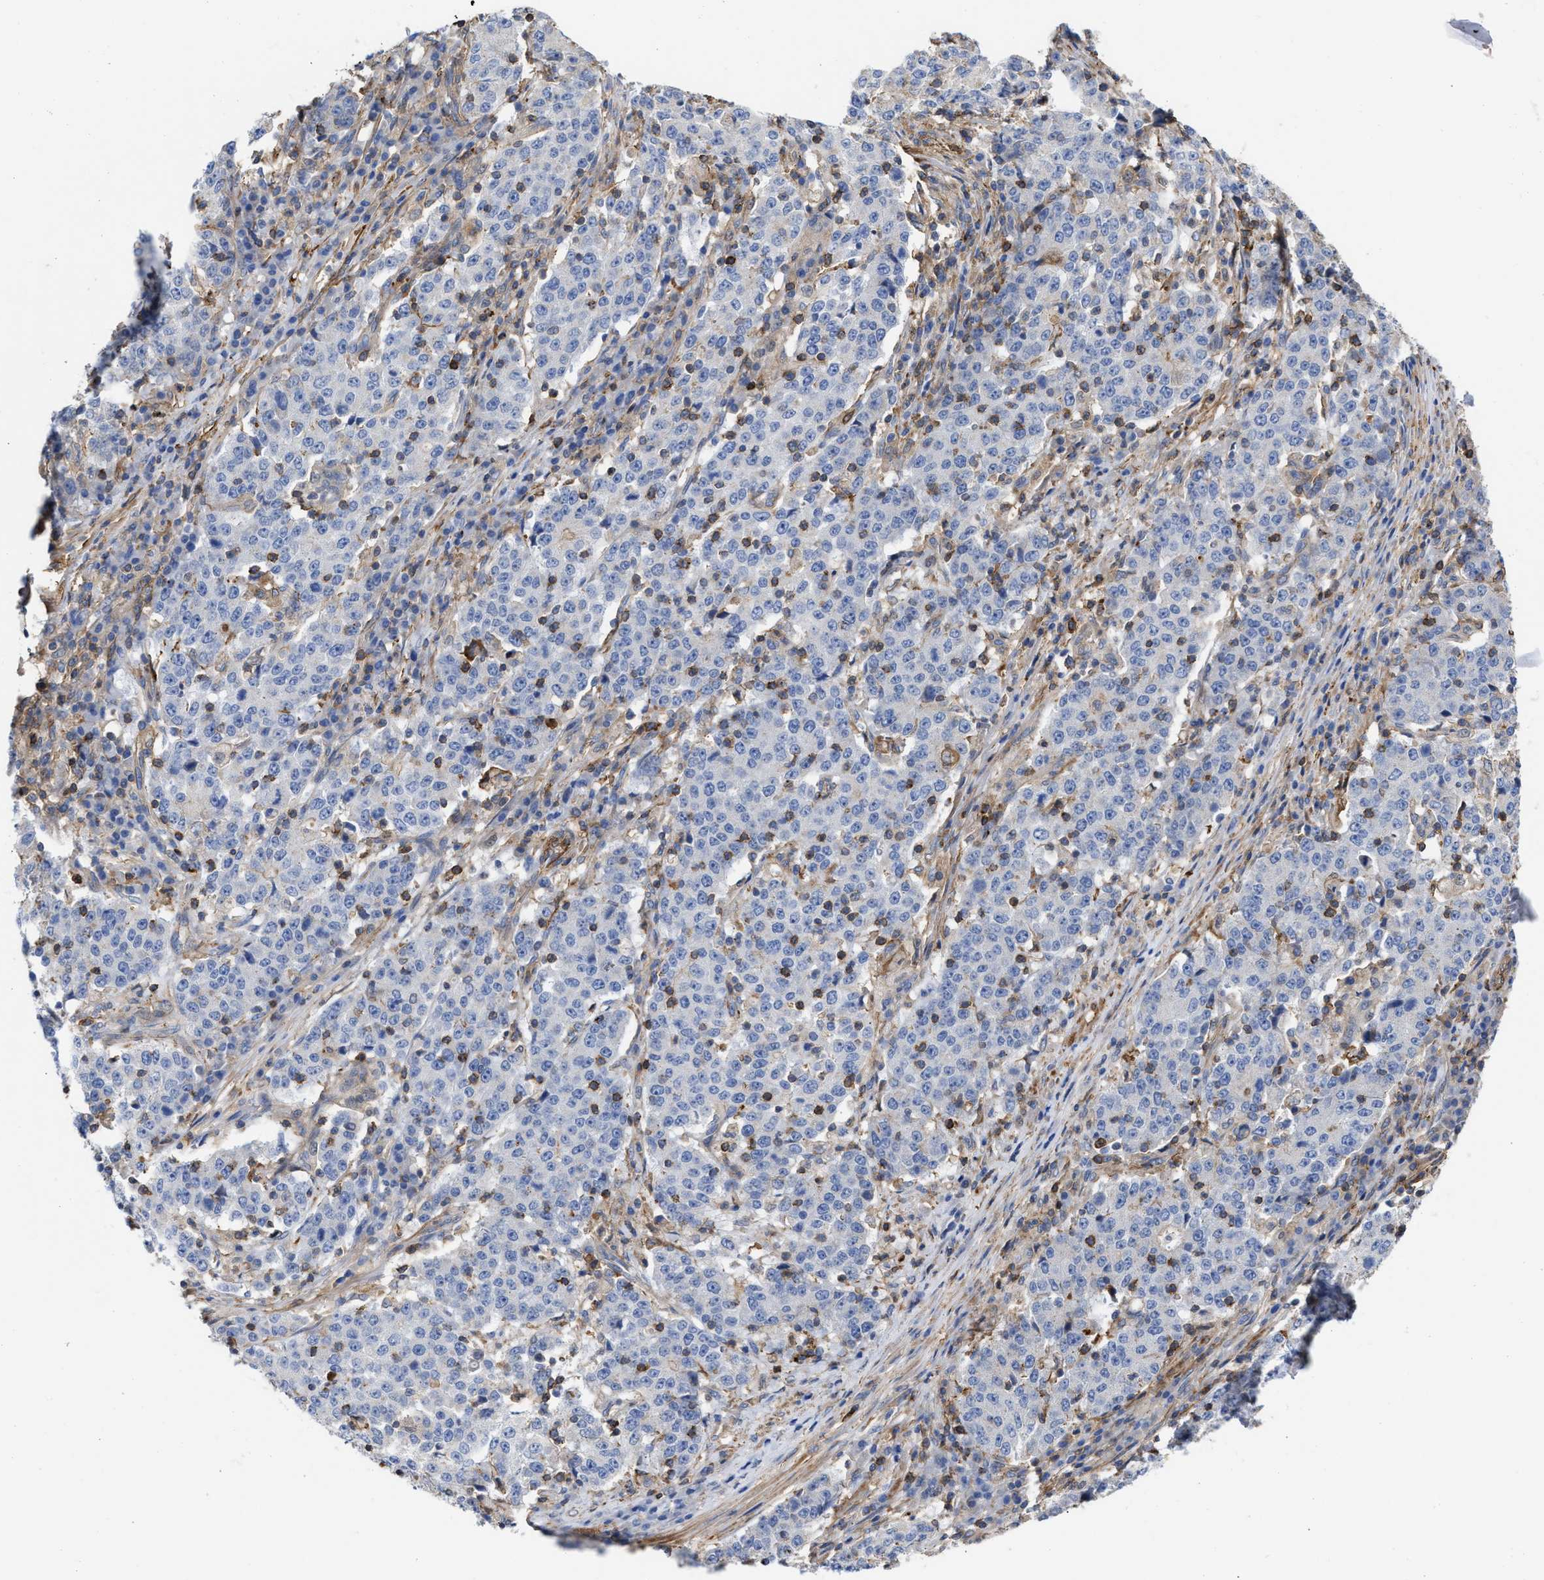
{"staining": {"intensity": "negative", "quantity": "none", "location": "none"}, "tissue": "stomach cancer", "cell_type": "Tumor cells", "image_type": "cancer", "snomed": [{"axis": "morphology", "description": "Adenocarcinoma, NOS"}, {"axis": "topography", "description": "Stomach"}], "caption": "Immunohistochemistry (IHC) image of human stomach cancer stained for a protein (brown), which reveals no positivity in tumor cells.", "gene": "HS3ST5", "patient": {"sex": "male", "age": 59}}